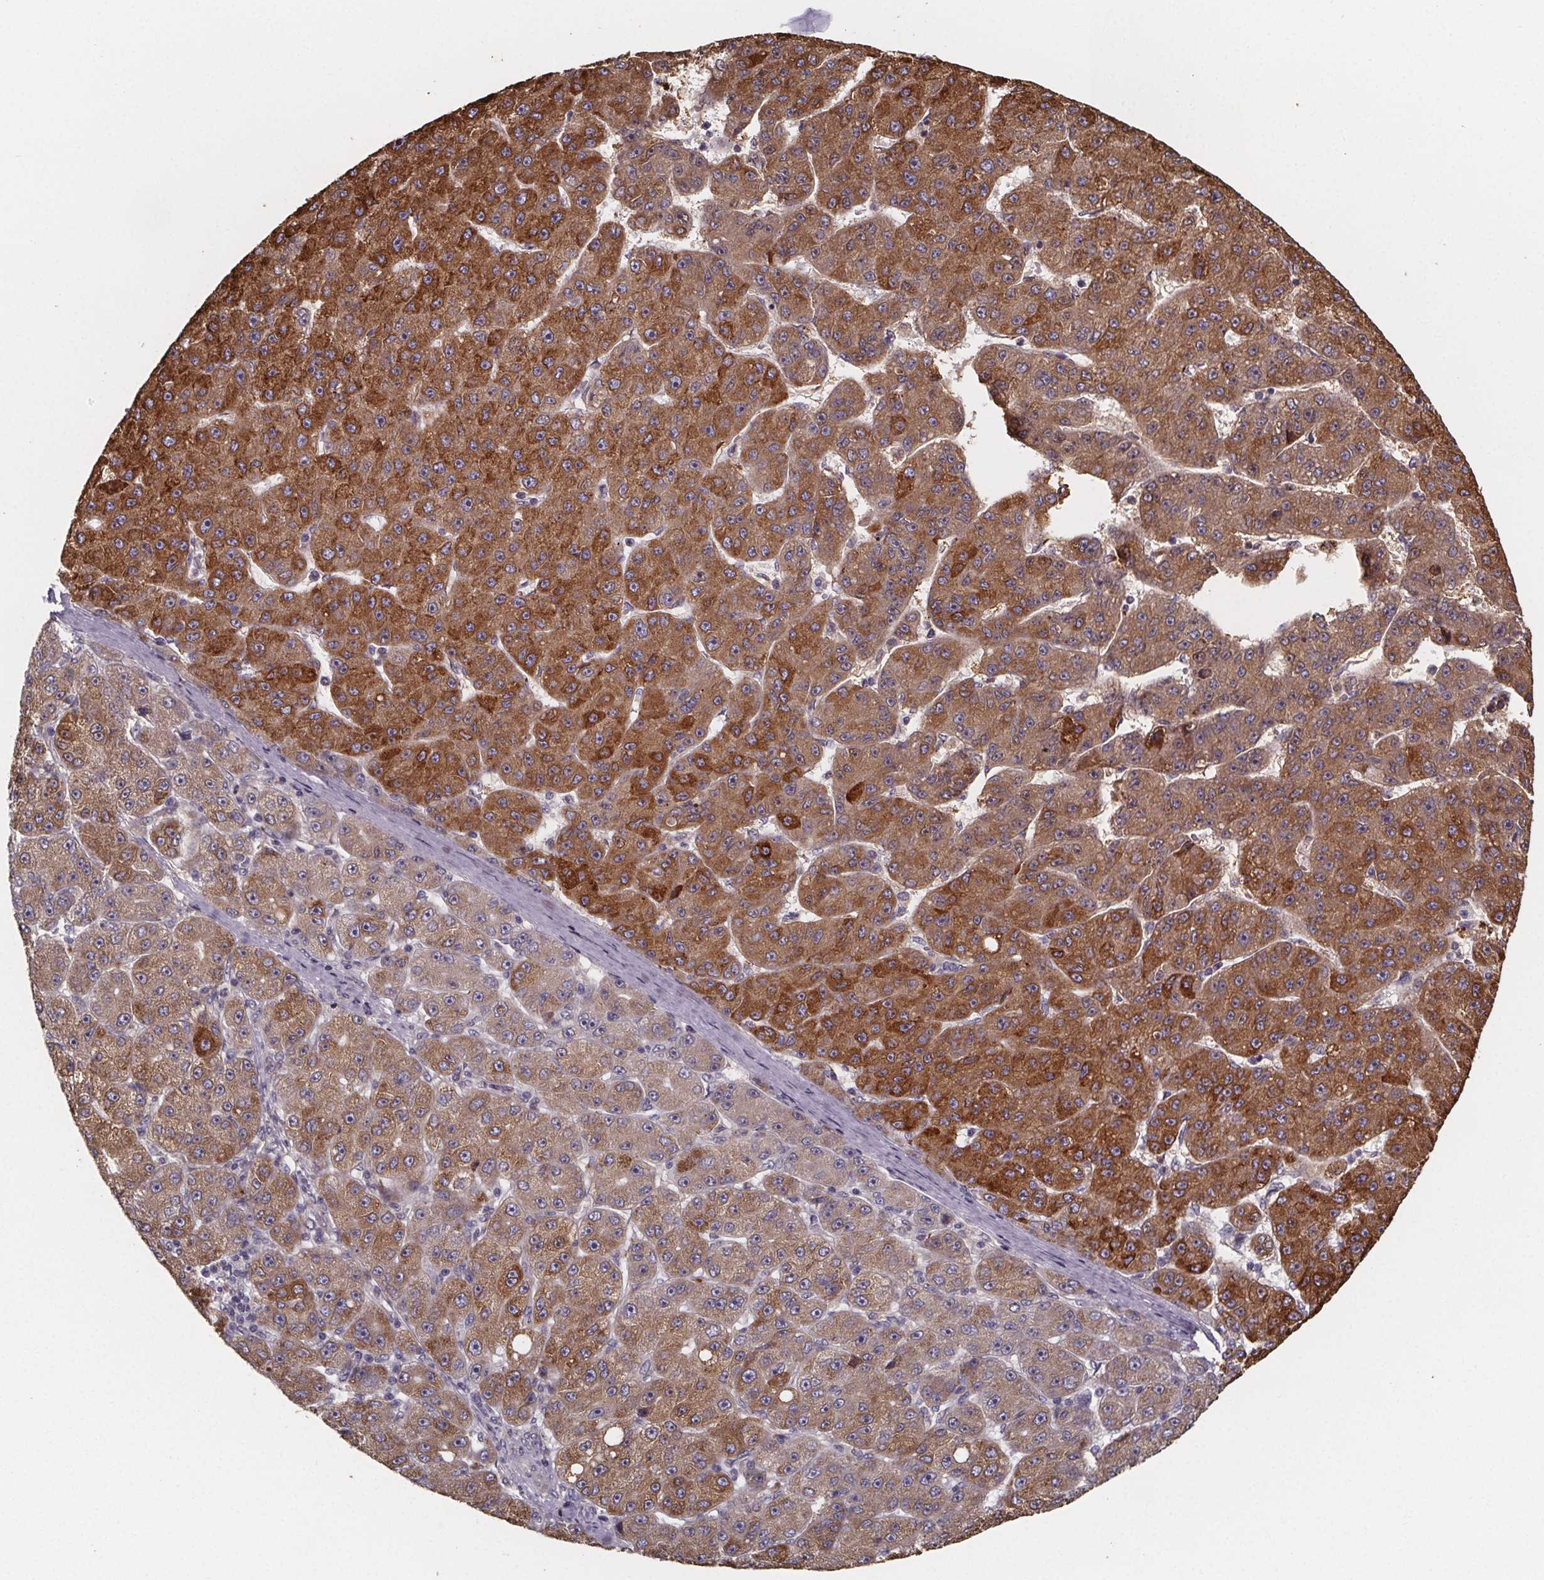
{"staining": {"intensity": "moderate", "quantity": ">75%", "location": "cytoplasmic/membranous"}, "tissue": "liver cancer", "cell_type": "Tumor cells", "image_type": "cancer", "snomed": [{"axis": "morphology", "description": "Carcinoma, Hepatocellular, NOS"}, {"axis": "topography", "description": "Liver"}], "caption": "The image exhibits staining of liver cancer (hepatocellular carcinoma), revealing moderate cytoplasmic/membranous protein expression (brown color) within tumor cells. (brown staining indicates protein expression, while blue staining denotes nuclei).", "gene": "NDST1", "patient": {"sex": "male", "age": 67}}